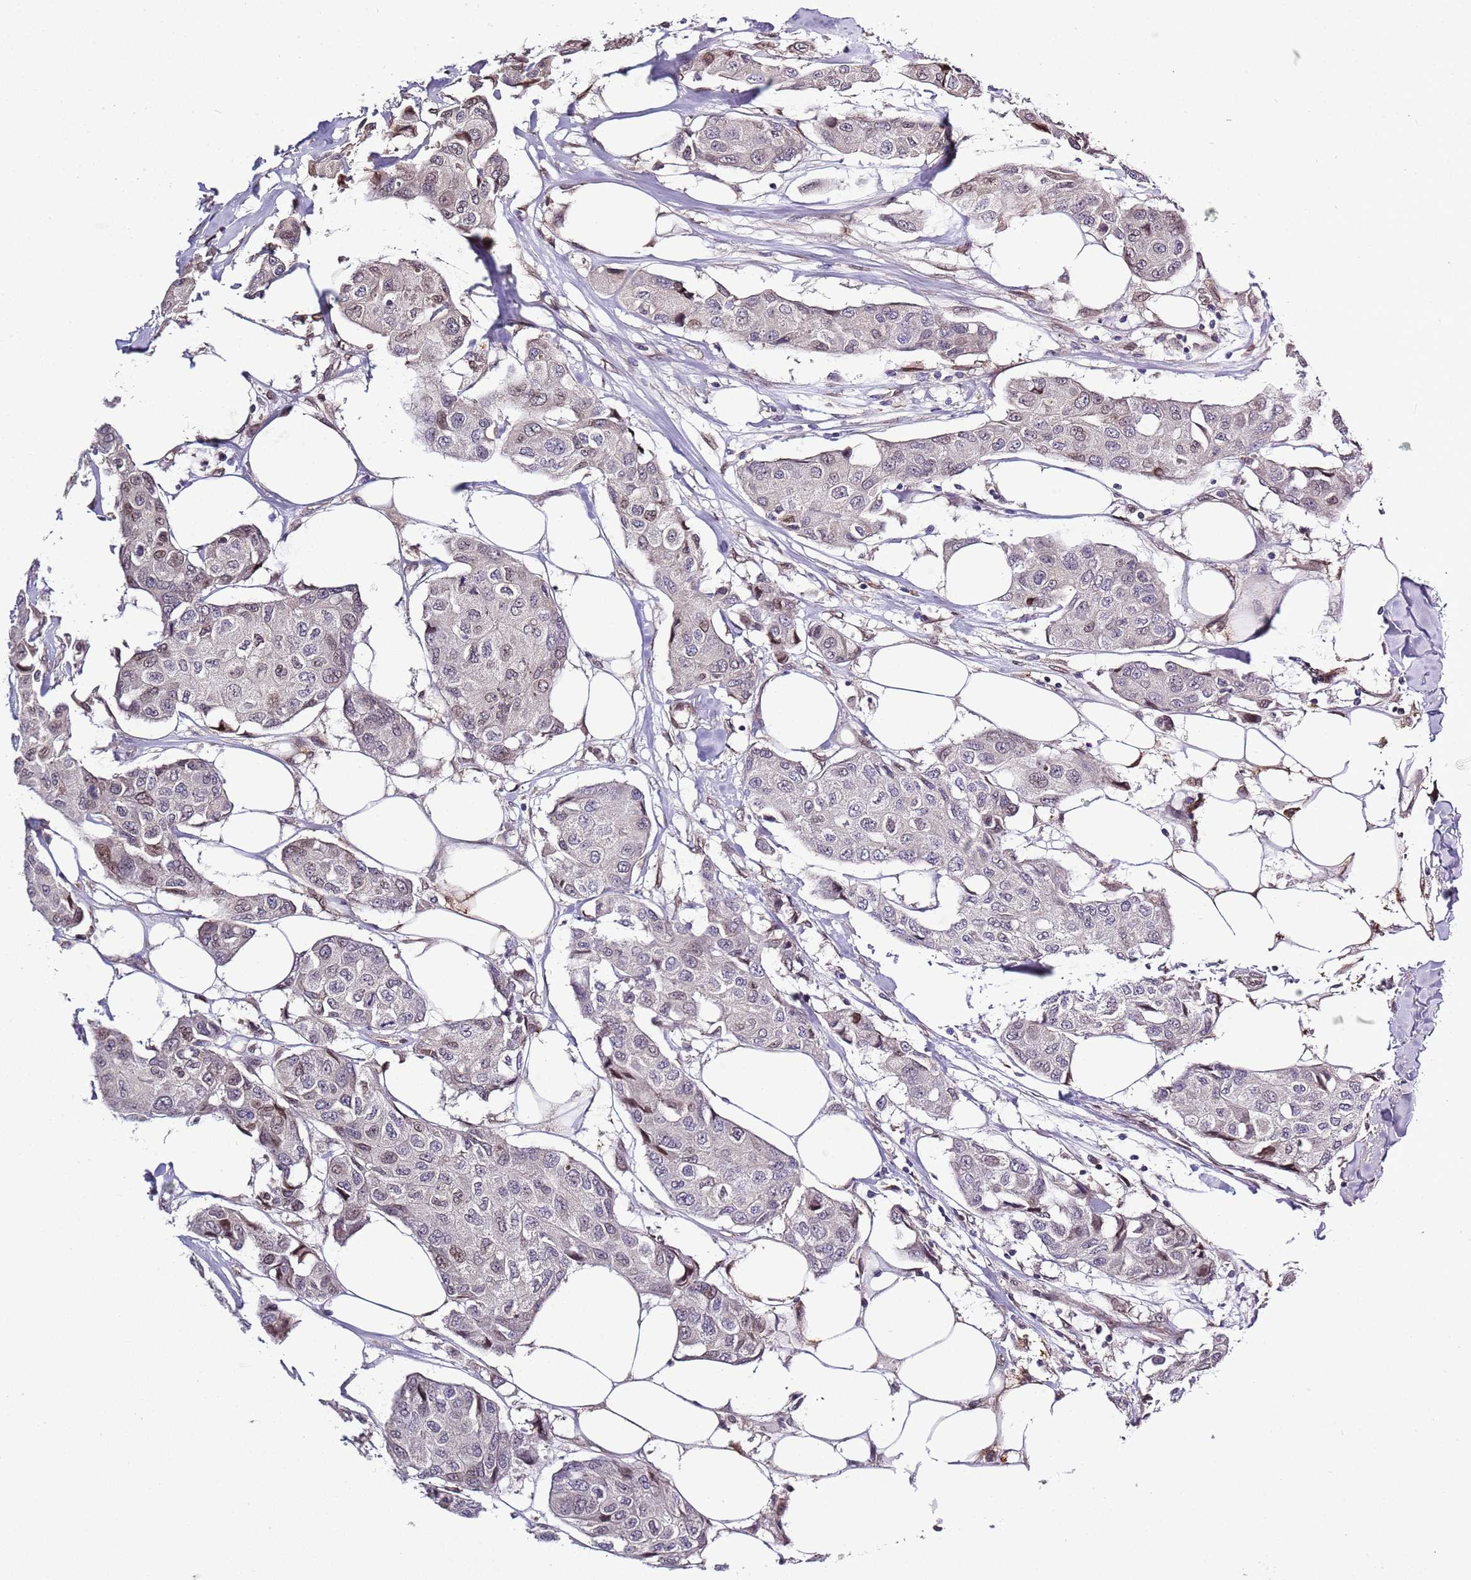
{"staining": {"intensity": "moderate", "quantity": "<25%", "location": "nuclear"}, "tissue": "breast cancer", "cell_type": "Tumor cells", "image_type": "cancer", "snomed": [{"axis": "morphology", "description": "Duct carcinoma"}, {"axis": "topography", "description": "Breast"}], "caption": "This is a histology image of immunohistochemistry staining of breast cancer, which shows moderate expression in the nuclear of tumor cells.", "gene": "ZNF665", "patient": {"sex": "female", "age": 80}}